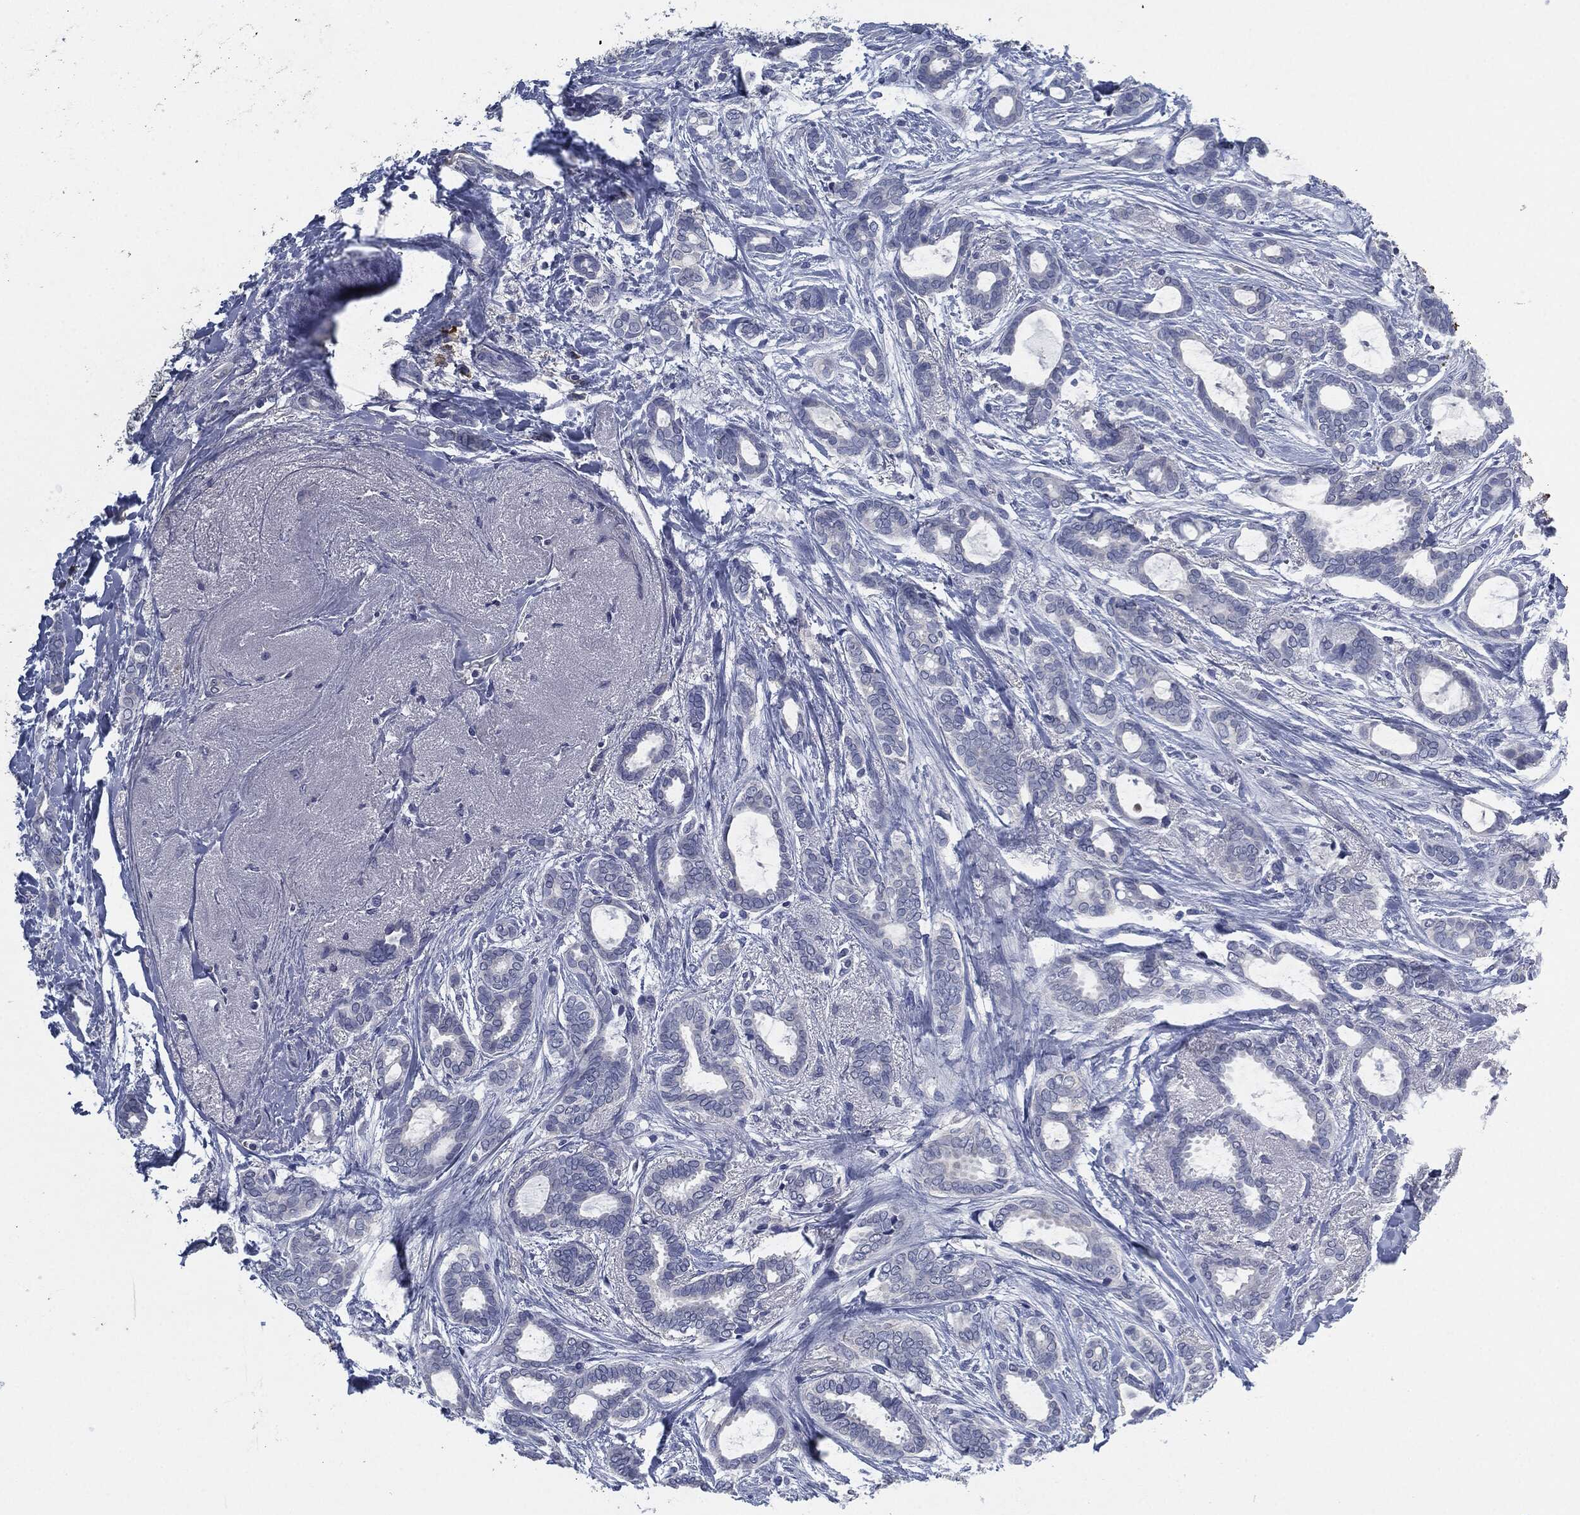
{"staining": {"intensity": "negative", "quantity": "none", "location": "none"}, "tissue": "breast cancer", "cell_type": "Tumor cells", "image_type": "cancer", "snomed": [{"axis": "morphology", "description": "Duct carcinoma"}, {"axis": "topography", "description": "Breast"}], "caption": "Immunohistochemistry histopathology image of human breast intraductal carcinoma stained for a protein (brown), which shows no staining in tumor cells.", "gene": "CD27", "patient": {"sex": "female", "age": 51}}